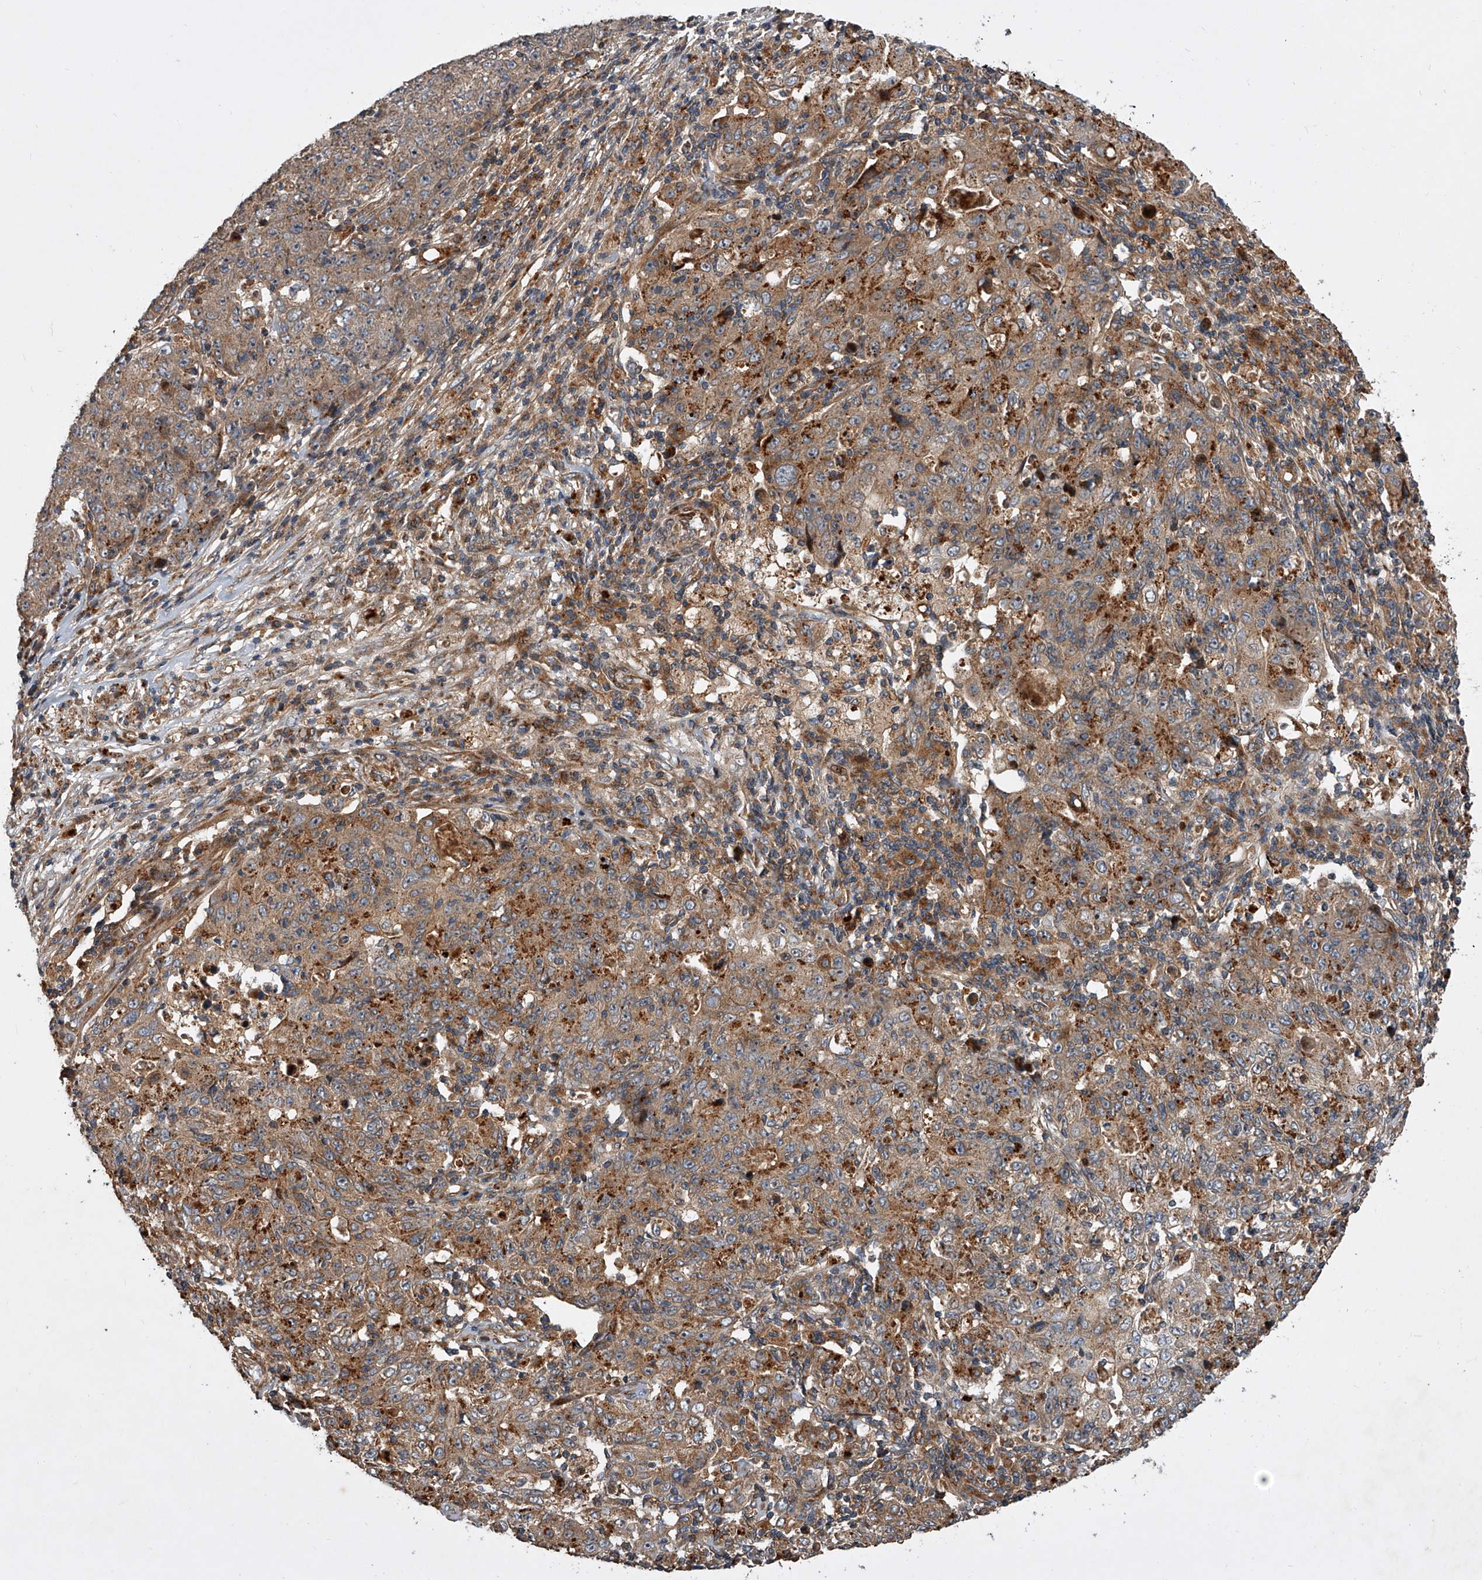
{"staining": {"intensity": "moderate", "quantity": ">75%", "location": "cytoplasmic/membranous"}, "tissue": "ovarian cancer", "cell_type": "Tumor cells", "image_type": "cancer", "snomed": [{"axis": "morphology", "description": "Carcinoma, endometroid"}, {"axis": "topography", "description": "Ovary"}], "caption": "DAB (3,3'-diaminobenzidine) immunohistochemical staining of ovarian endometroid carcinoma shows moderate cytoplasmic/membranous protein positivity in about >75% of tumor cells.", "gene": "USP47", "patient": {"sex": "female", "age": 42}}